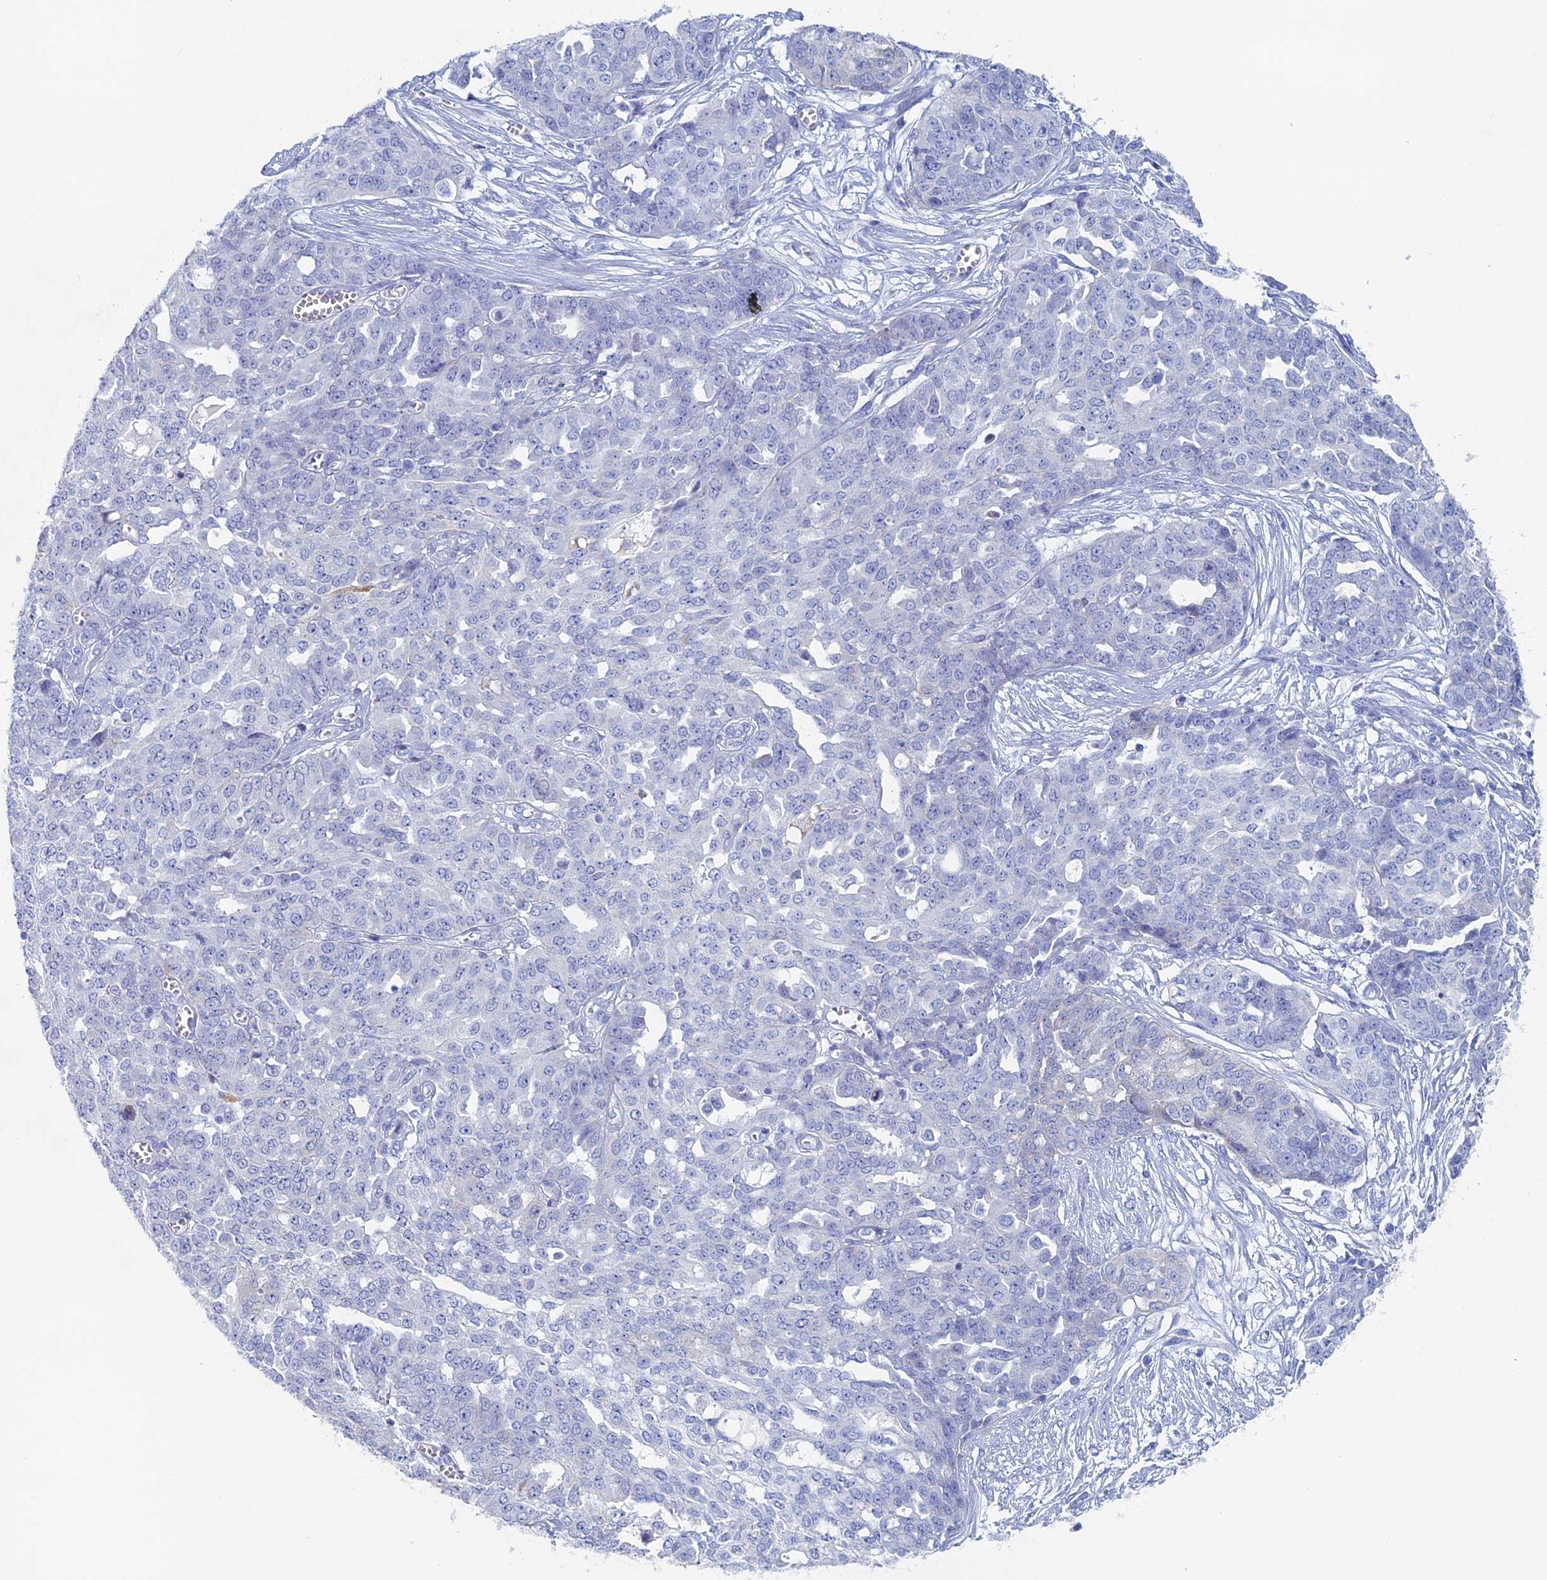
{"staining": {"intensity": "negative", "quantity": "none", "location": "none"}, "tissue": "ovarian cancer", "cell_type": "Tumor cells", "image_type": "cancer", "snomed": [{"axis": "morphology", "description": "Cystadenocarcinoma, serous, NOS"}, {"axis": "topography", "description": "Soft tissue"}, {"axis": "topography", "description": "Ovary"}], "caption": "Protein analysis of ovarian cancer exhibits no significant staining in tumor cells. (DAB IHC with hematoxylin counter stain).", "gene": "MAGEB6", "patient": {"sex": "female", "age": 57}}